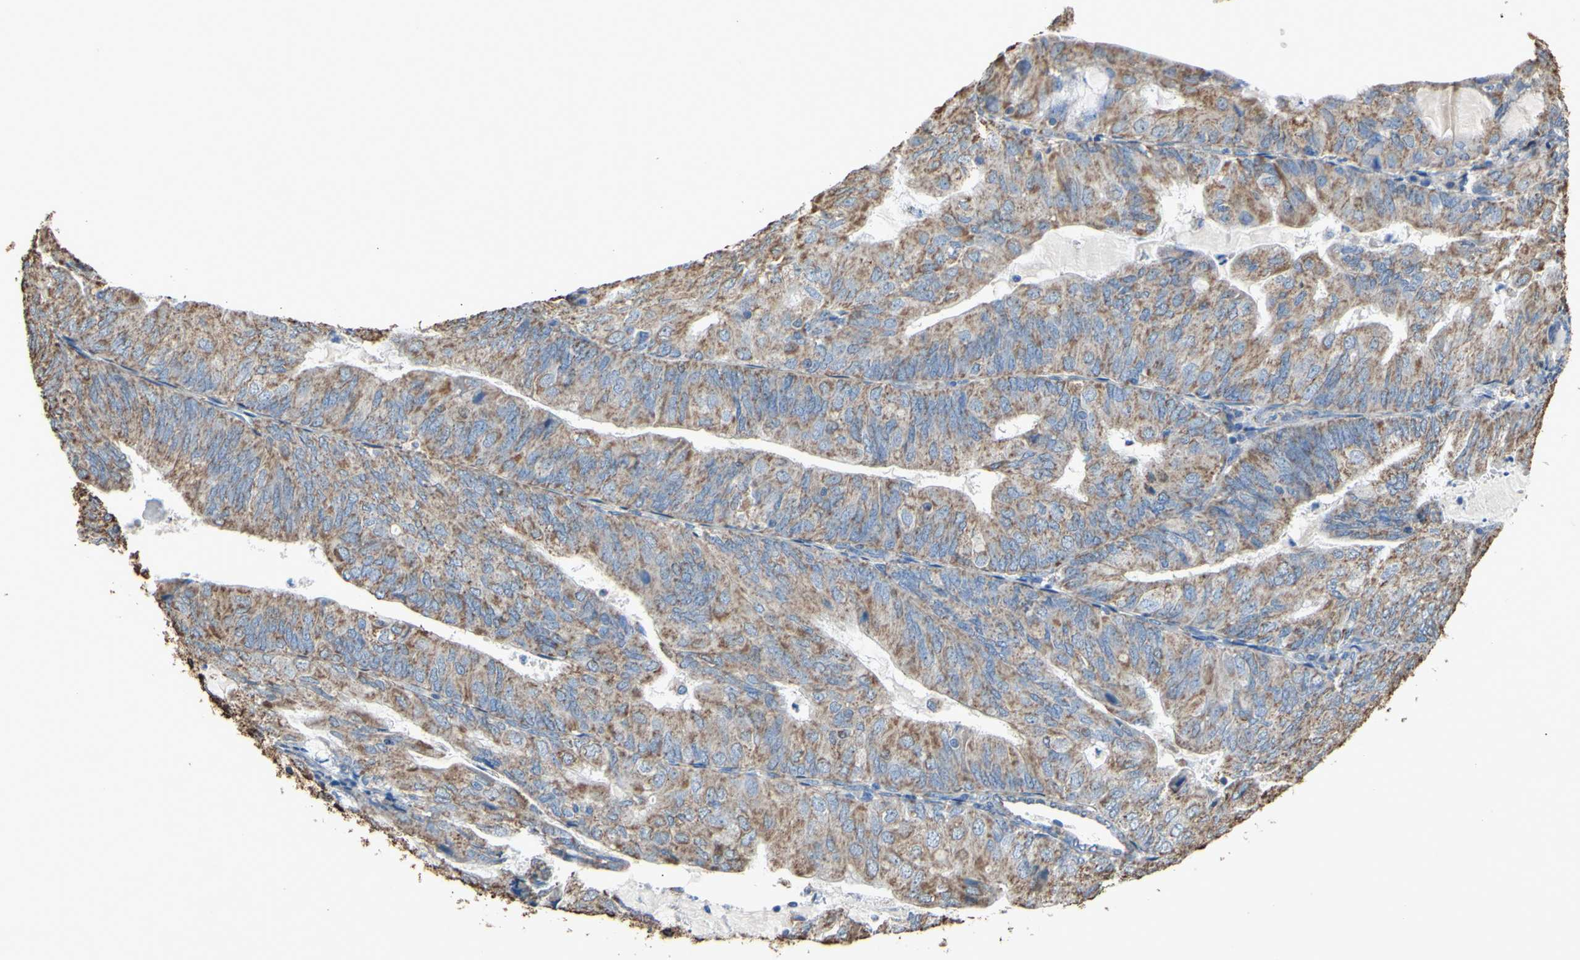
{"staining": {"intensity": "weak", "quantity": ">75%", "location": "cytoplasmic/membranous"}, "tissue": "endometrial cancer", "cell_type": "Tumor cells", "image_type": "cancer", "snomed": [{"axis": "morphology", "description": "Adenocarcinoma, NOS"}, {"axis": "topography", "description": "Endometrium"}], "caption": "A high-resolution image shows immunohistochemistry staining of endometrial cancer (adenocarcinoma), which displays weak cytoplasmic/membranous staining in about >75% of tumor cells.", "gene": "CMKLR2", "patient": {"sex": "female", "age": 81}}